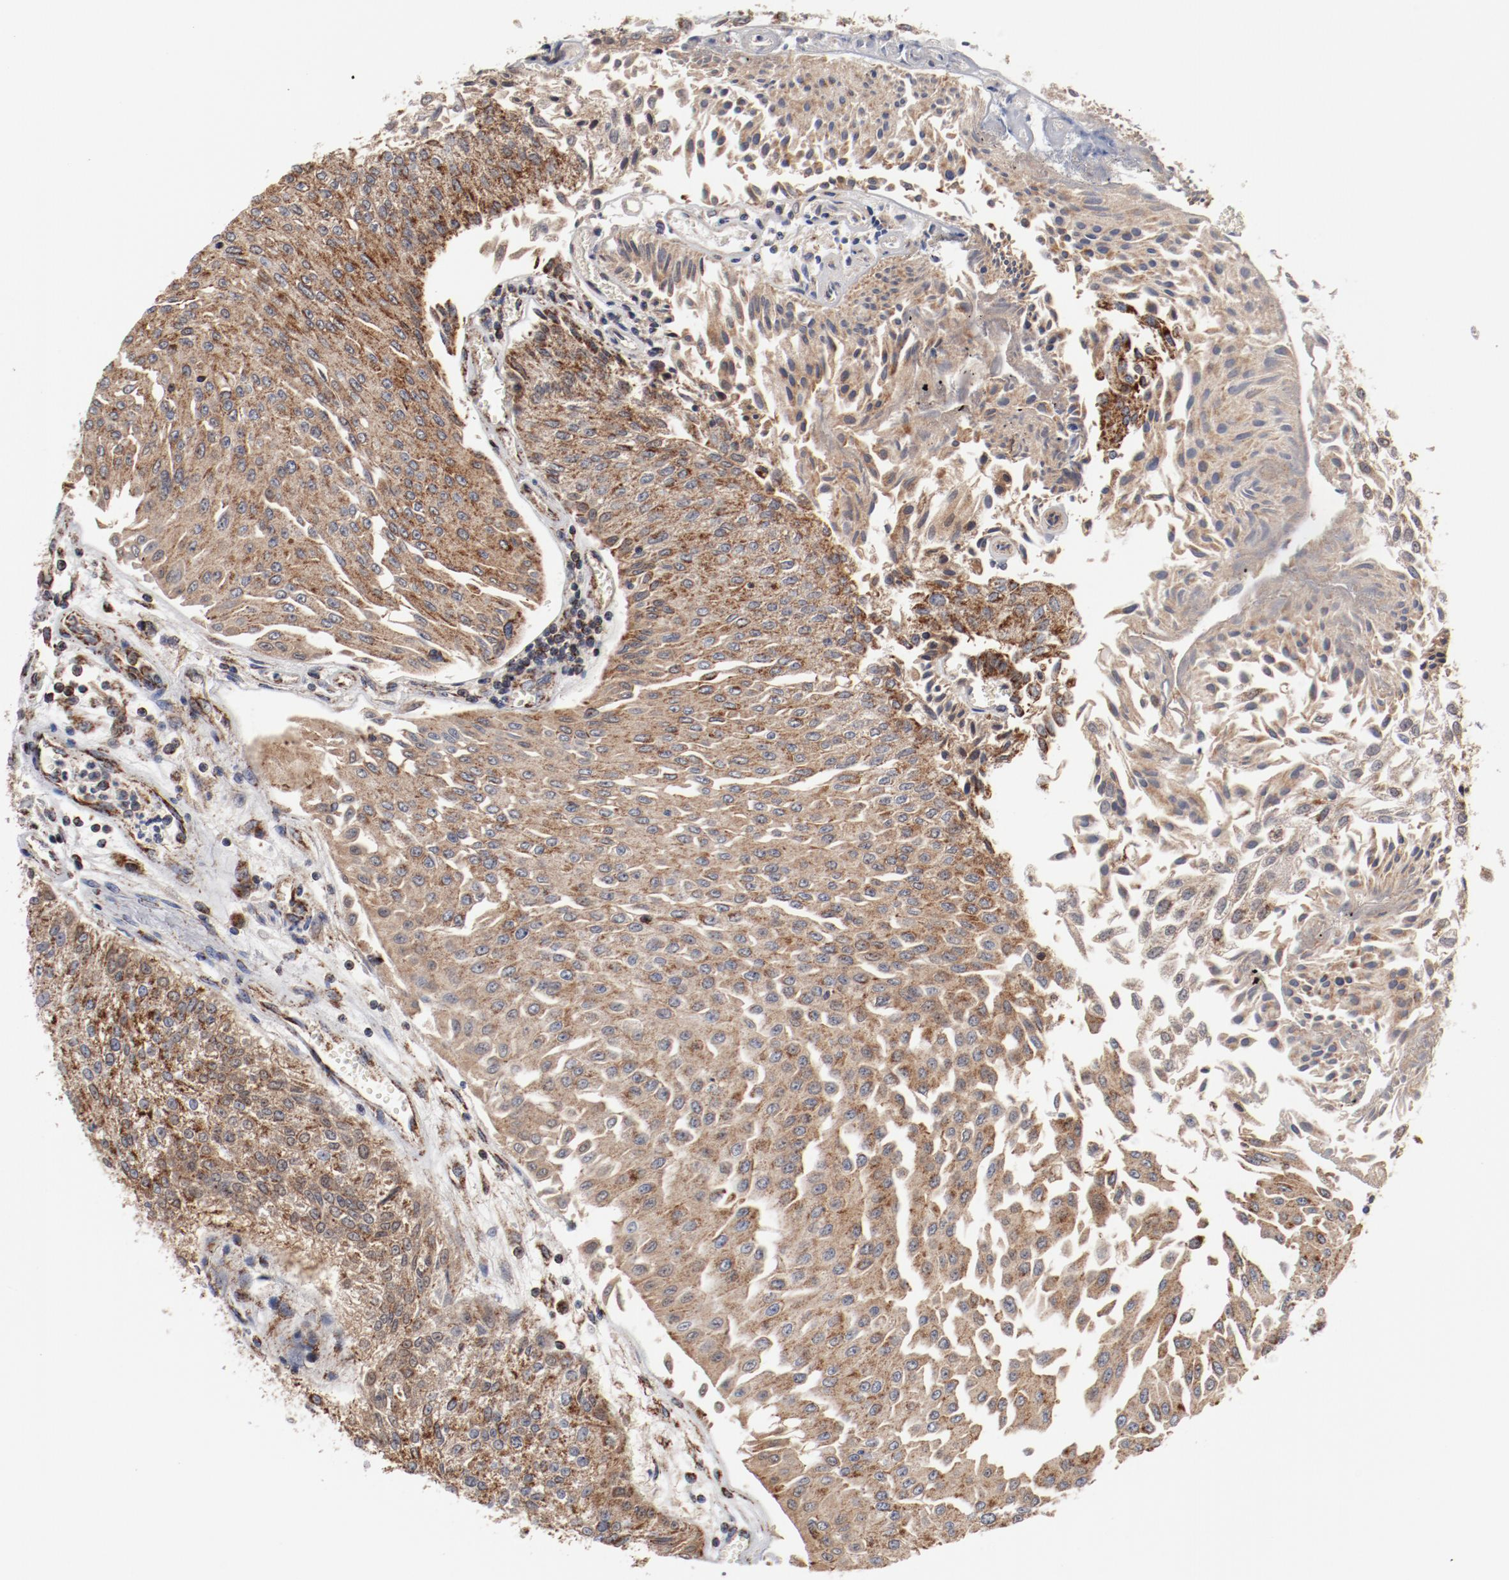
{"staining": {"intensity": "moderate", "quantity": ">75%", "location": "cytoplasmic/membranous"}, "tissue": "urothelial cancer", "cell_type": "Tumor cells", "image_type": "cancer", "snomed": [{"axis": "morphology", "description": "Urothelial carcinoma, Low grade"}, {"axis": "topography", "description": "Urinary bladder"}], "caption": "High-power microscopy captured an immunohistochemistry (IHC) micrograph of urothelial cancer, revealing moderate cytoplasmic/membranous staining in about >75% of tumor cells.", "gene": "NDUFV2", "patient": {"sex": "male", "age": 86}}